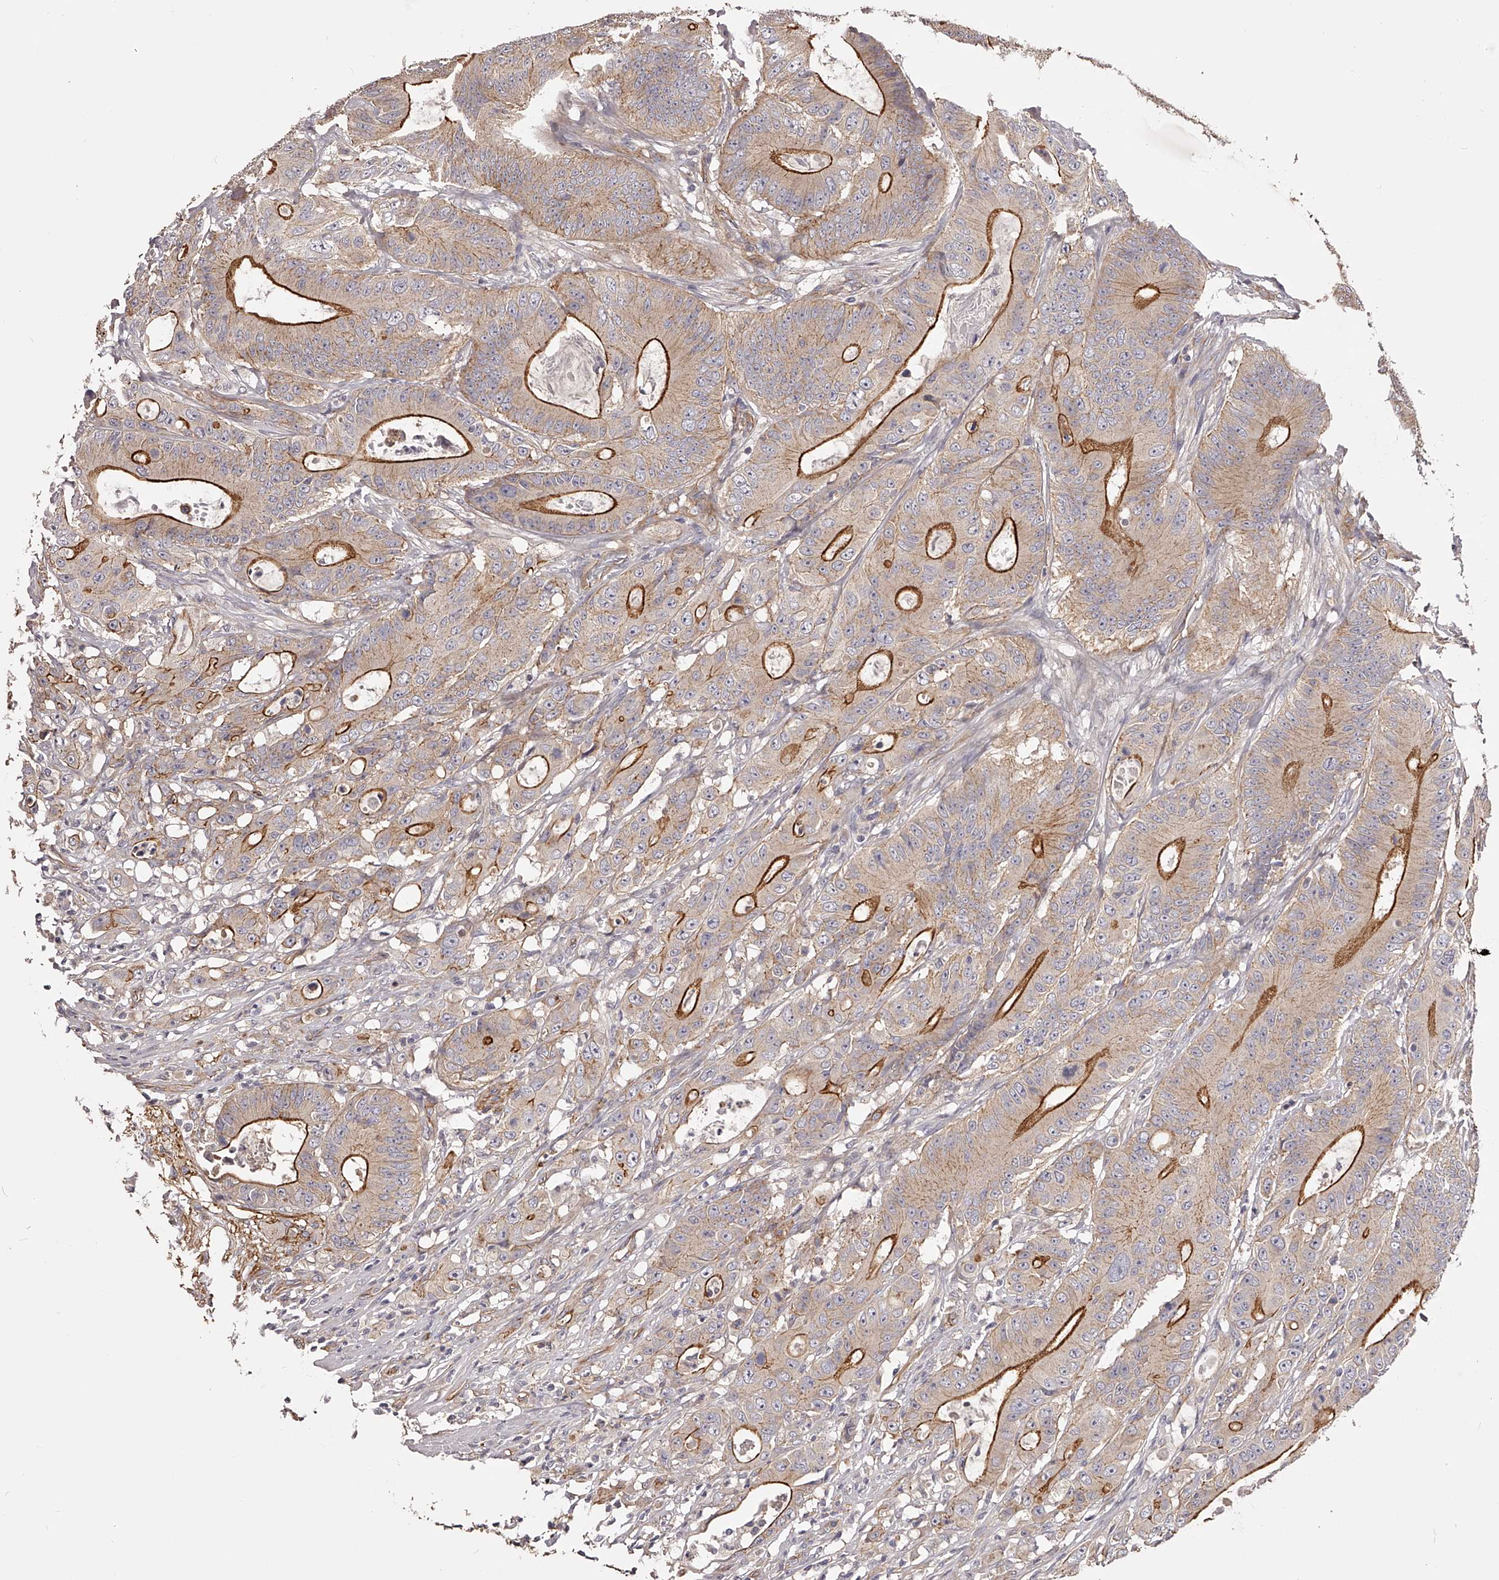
{"staining": {"intensity": "strong", "quantity": "<25%", "location": "cytoplasmic/membranous"}, "tissue": "colorectal cancer", "cell_type": "Tumor cells", "image_type": "cancer", "snomed": [{"axis": "morphology", "description": "Adenocarcinoma, NOS"}, {"axis": "topography", "description": "Colon"}], "caption": "Colorectal cancer (adenocarcinoma) stained with a protein marker exhibits strong staining in tumor cells.", "gene": "LTV1", "patient": {"sex": "male", "age": 83}}